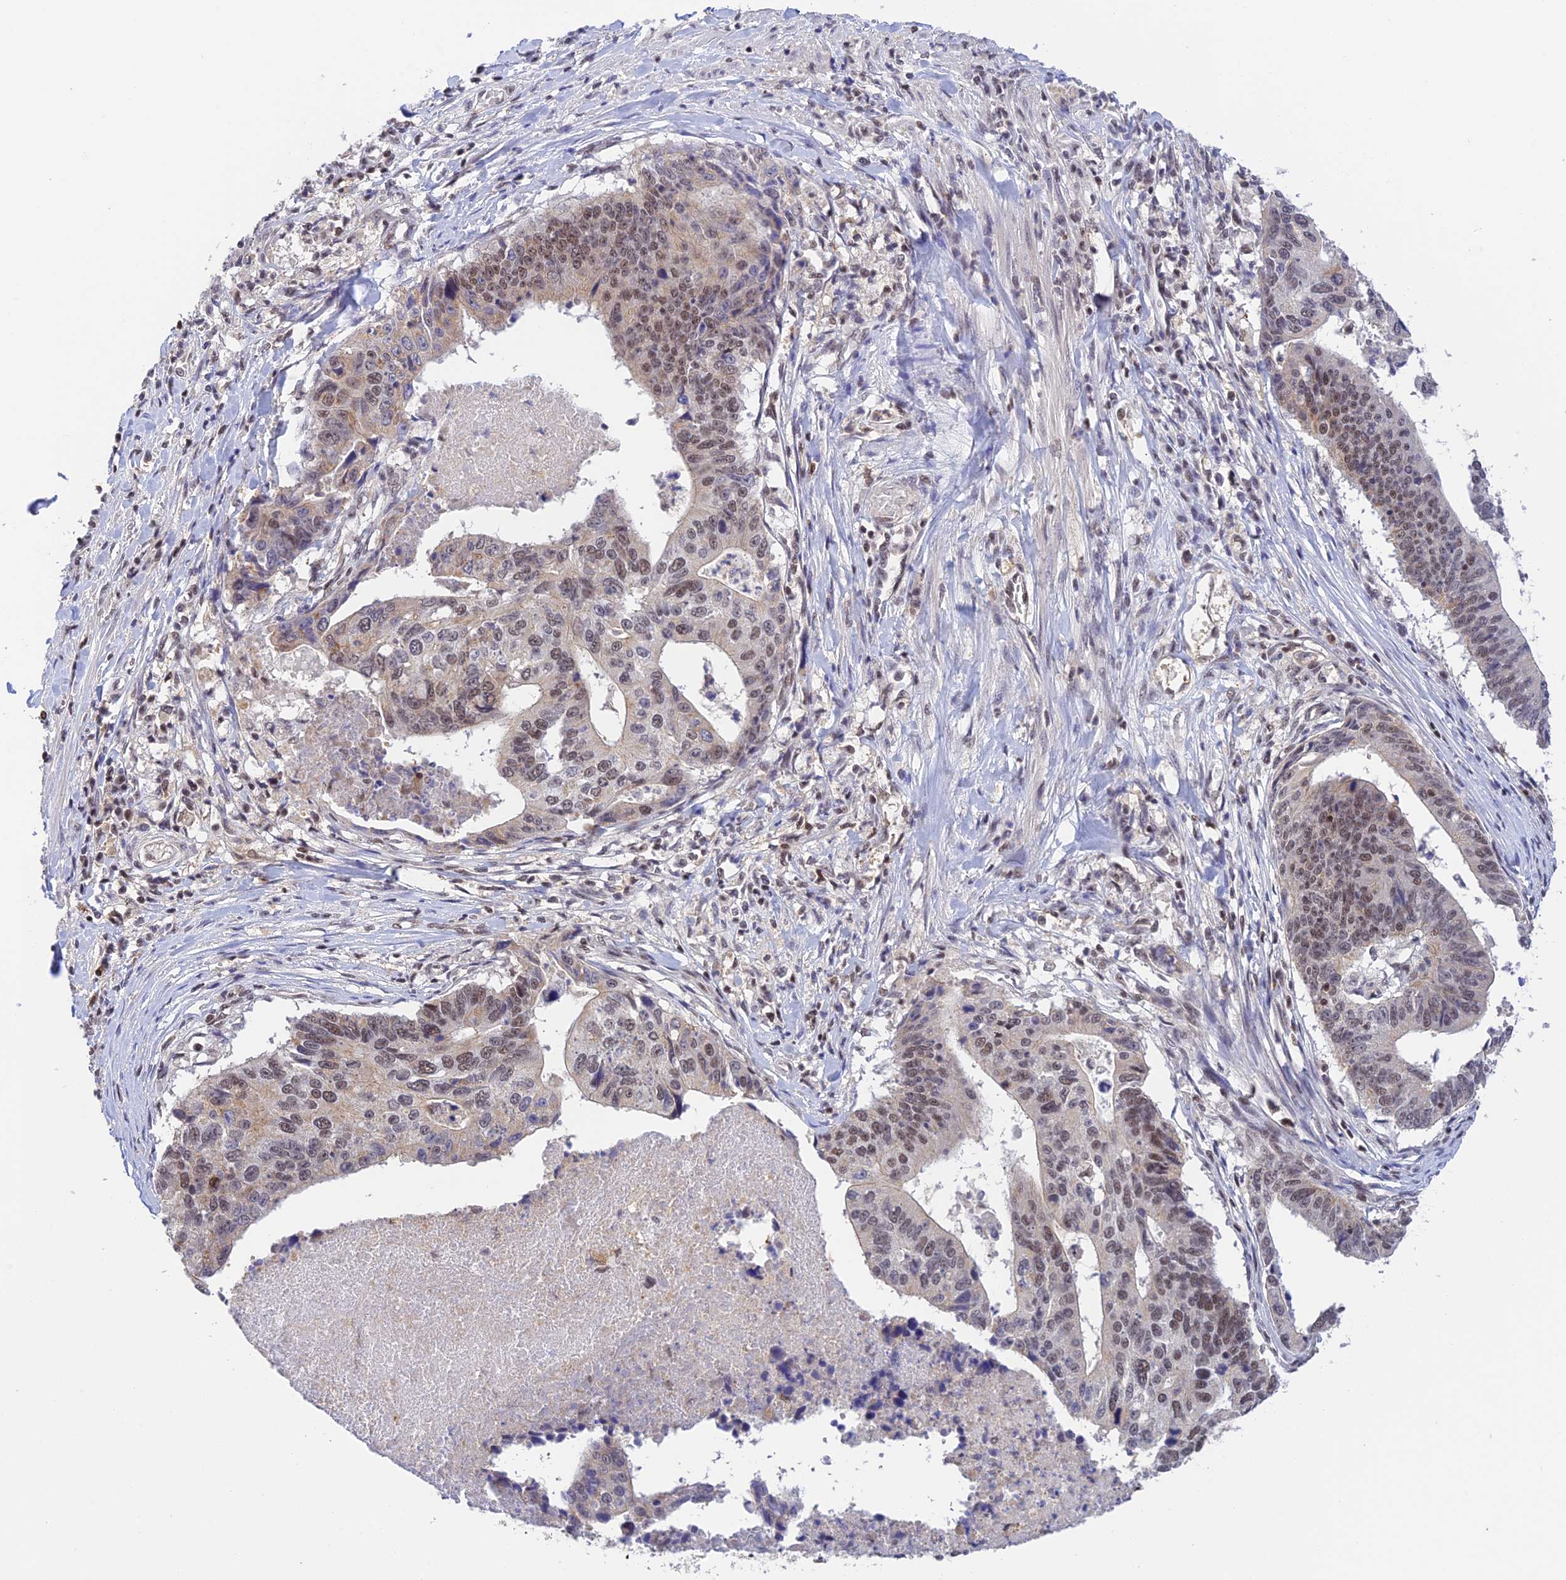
{"staining": {"intensity": "moderate", "quantity": "25%-75%", "location": "nuclear"}, "tissue": "stomach cancer", "cell_type": "Tumor cells", "image_type": "cancer", "snomed": [{"axis": "morphology", "description": "Adenocarcinoma, NOS"}, {"axis": "topography", "description": "Stomach"}], "caption": "Stomach cancer stained with DAB (3,3'-diaminobenzidine) immunohistochemistry (IHC) displays medium levels of moderate nuclear positivity in approximately 25%-75% of tumor cells.", "gene": "THAP11", "patient": {"sex": "male", "age": 59}}